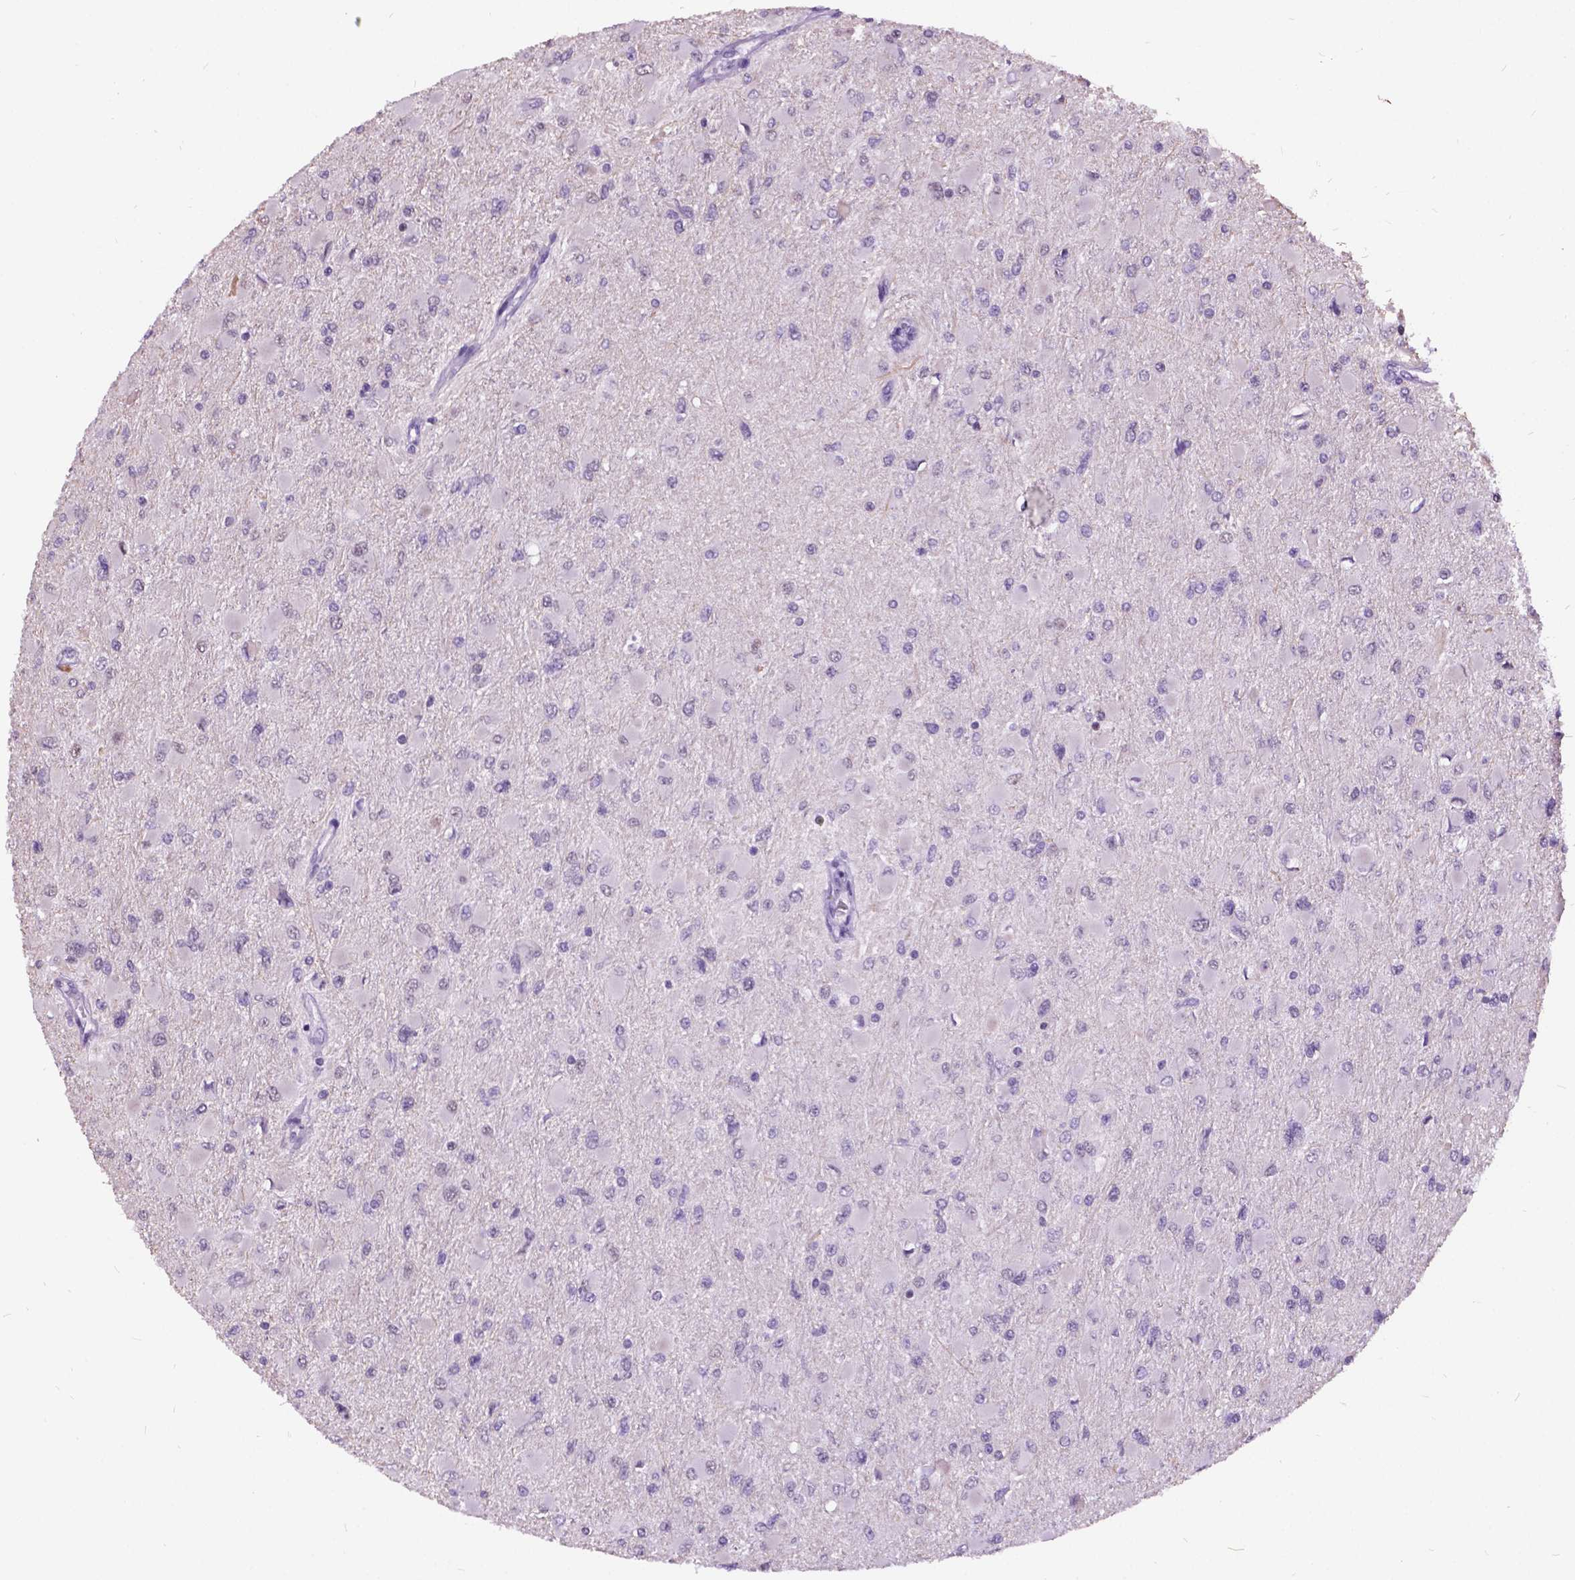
{"staining": {"intensity": "negative", "quantity": "none", "location": "none"}, "tissue": "glioma", "cell_type": "Tumor cells", "image_type": "cancer", "snomed": [{"axis": "morphology", "description": "Glioma, malignant, High grade"}, {"axis": "topography", "description": "Cerebral cortex"}], "caption": "IHC image of glioma stained for a protein (brown), which displays no expression in tumor cells.", "gene": "DPF3", "patient": {"sex": "female", "age": 36}}